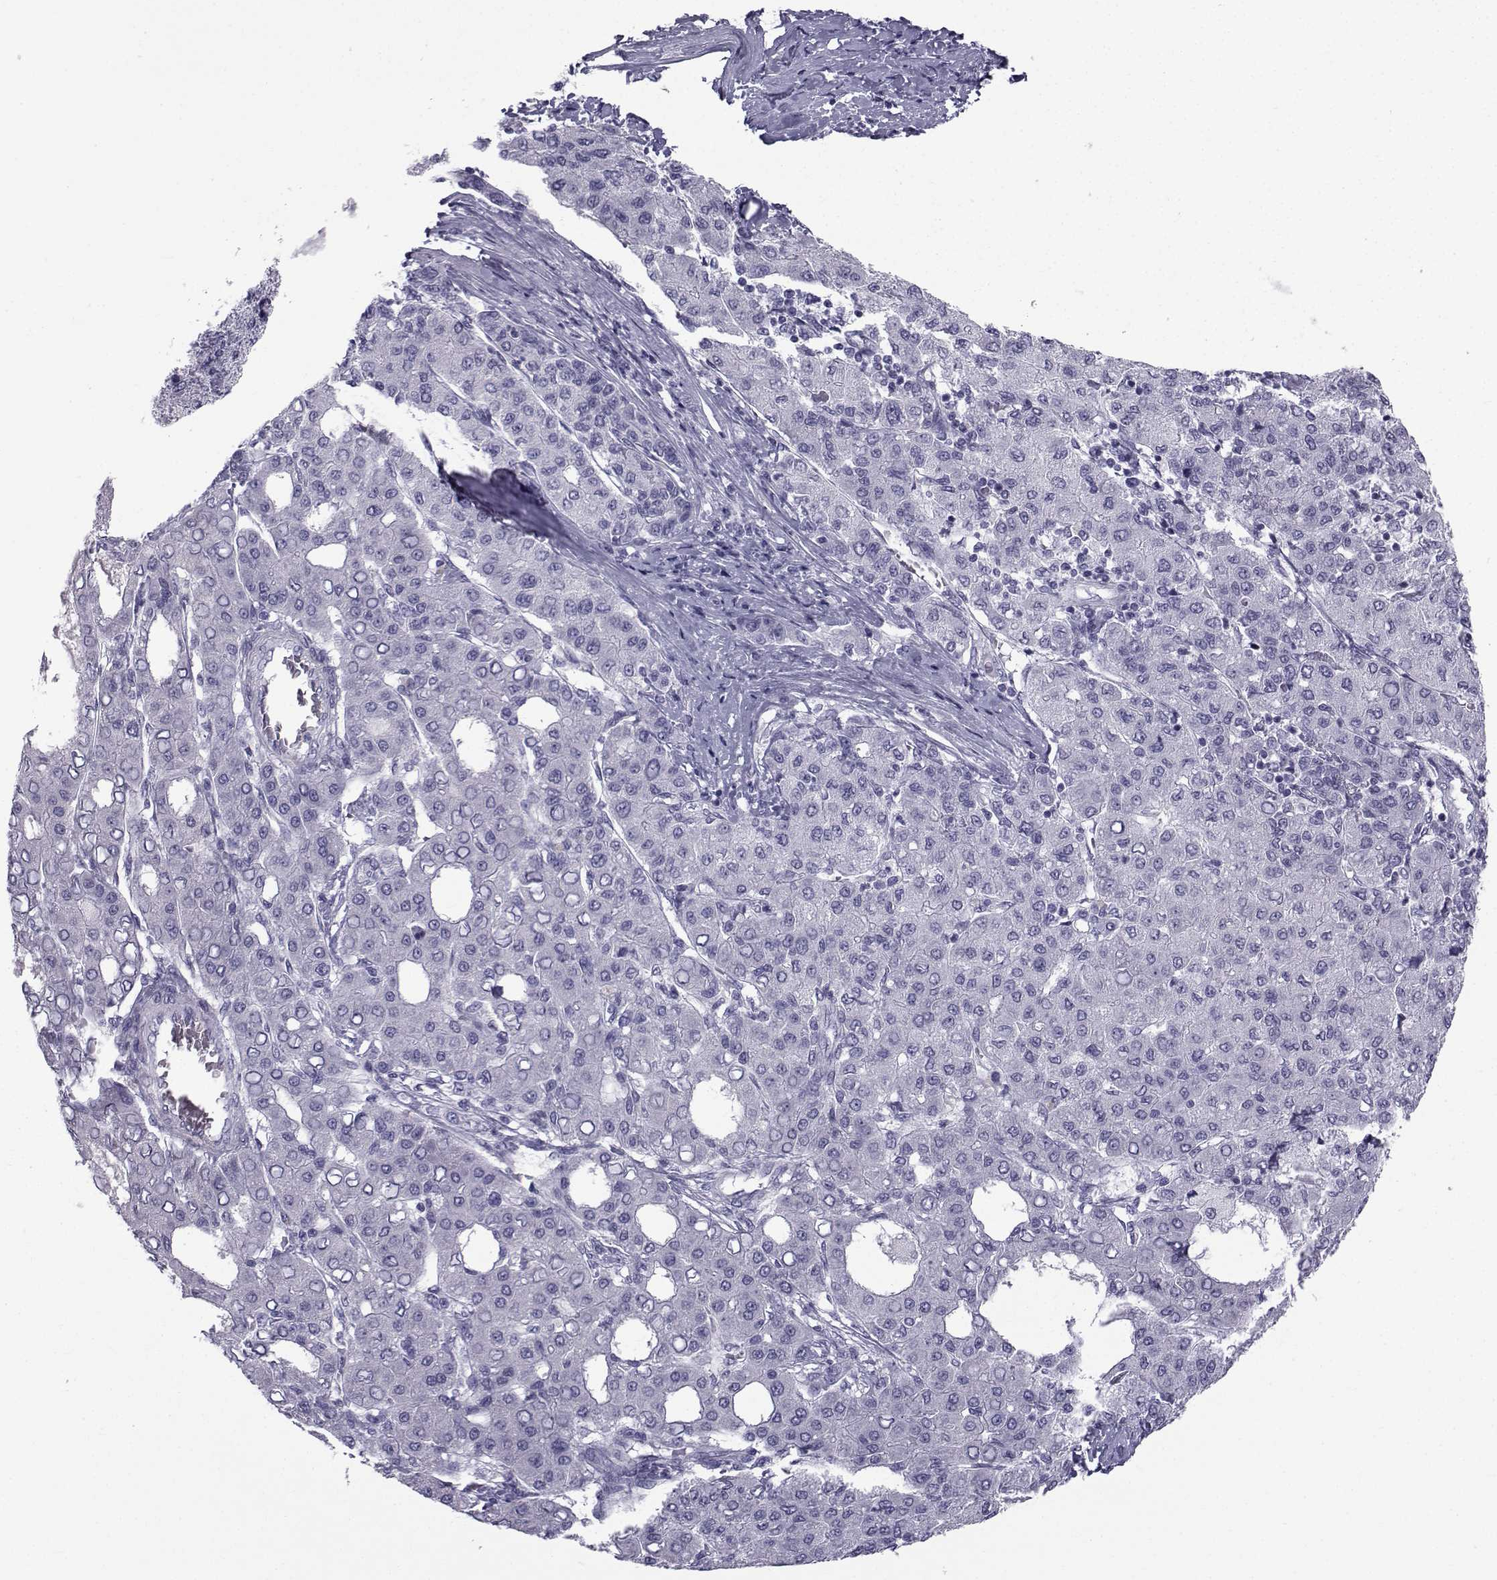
{"staining": {"intensity": "negative", "quantity": "none", "location": "none"}, "tissue": "liver cancer", "cell_type": "Tumor cells", "image_type": "cancer", "snomed": [{"axis": "morphology", "description": "Carcinoma, Hepatocellular, NOS"}, {"axis": "topography", "description": "Liver"}], "caption": "DAB immunohistochemical staining of human liver hepatocellular carcinoma shows no significant positivity in tumor cells.", "gene": "SPANXD", "patient": {"sex": "male", "age": 65}}